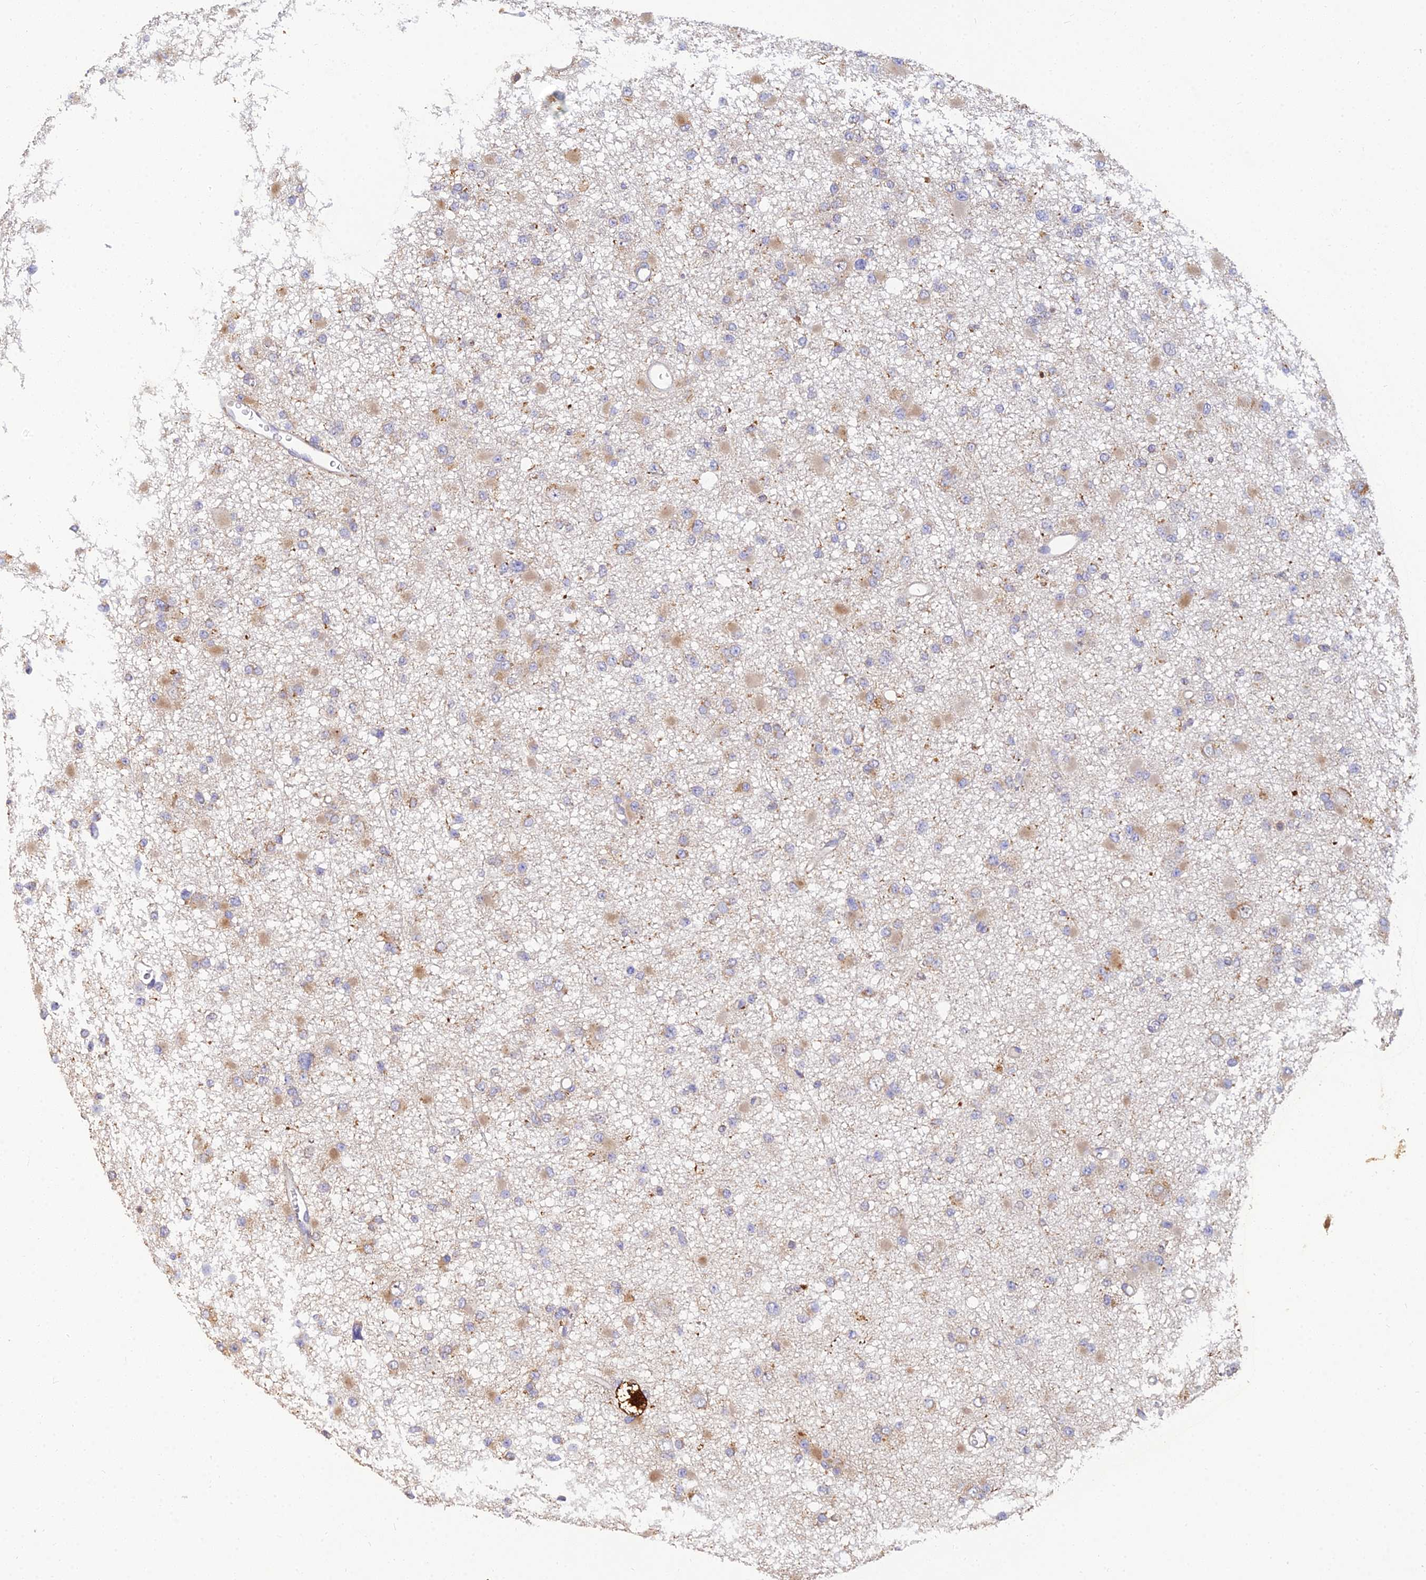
{"staining": {"intensity": "weak", "quantity": "25%-75%", "location": "cytoplasmic/membranous"}, "tissue": "glioma", "cell_type": "Tumor cells", "image_type": "cancer", "snomed": [{"axis": "morphology", "description": "Glioma, malignant, Low grade"}, {"axis": "topography", "description": "Brain"}], "caption": "High-magnification brightfield microscopy of malignant low-grade glioma stained with DAB (3,3'-diaminobenzidine) (brown) and counterstained with hematoxylin (blue). tumor cells exhibit weak cytoplasmic/membranous expression is appreciated in about25%-75% of cells.", "gene": "ARL8B", "patient": {"sex": "female", "age": 22}}